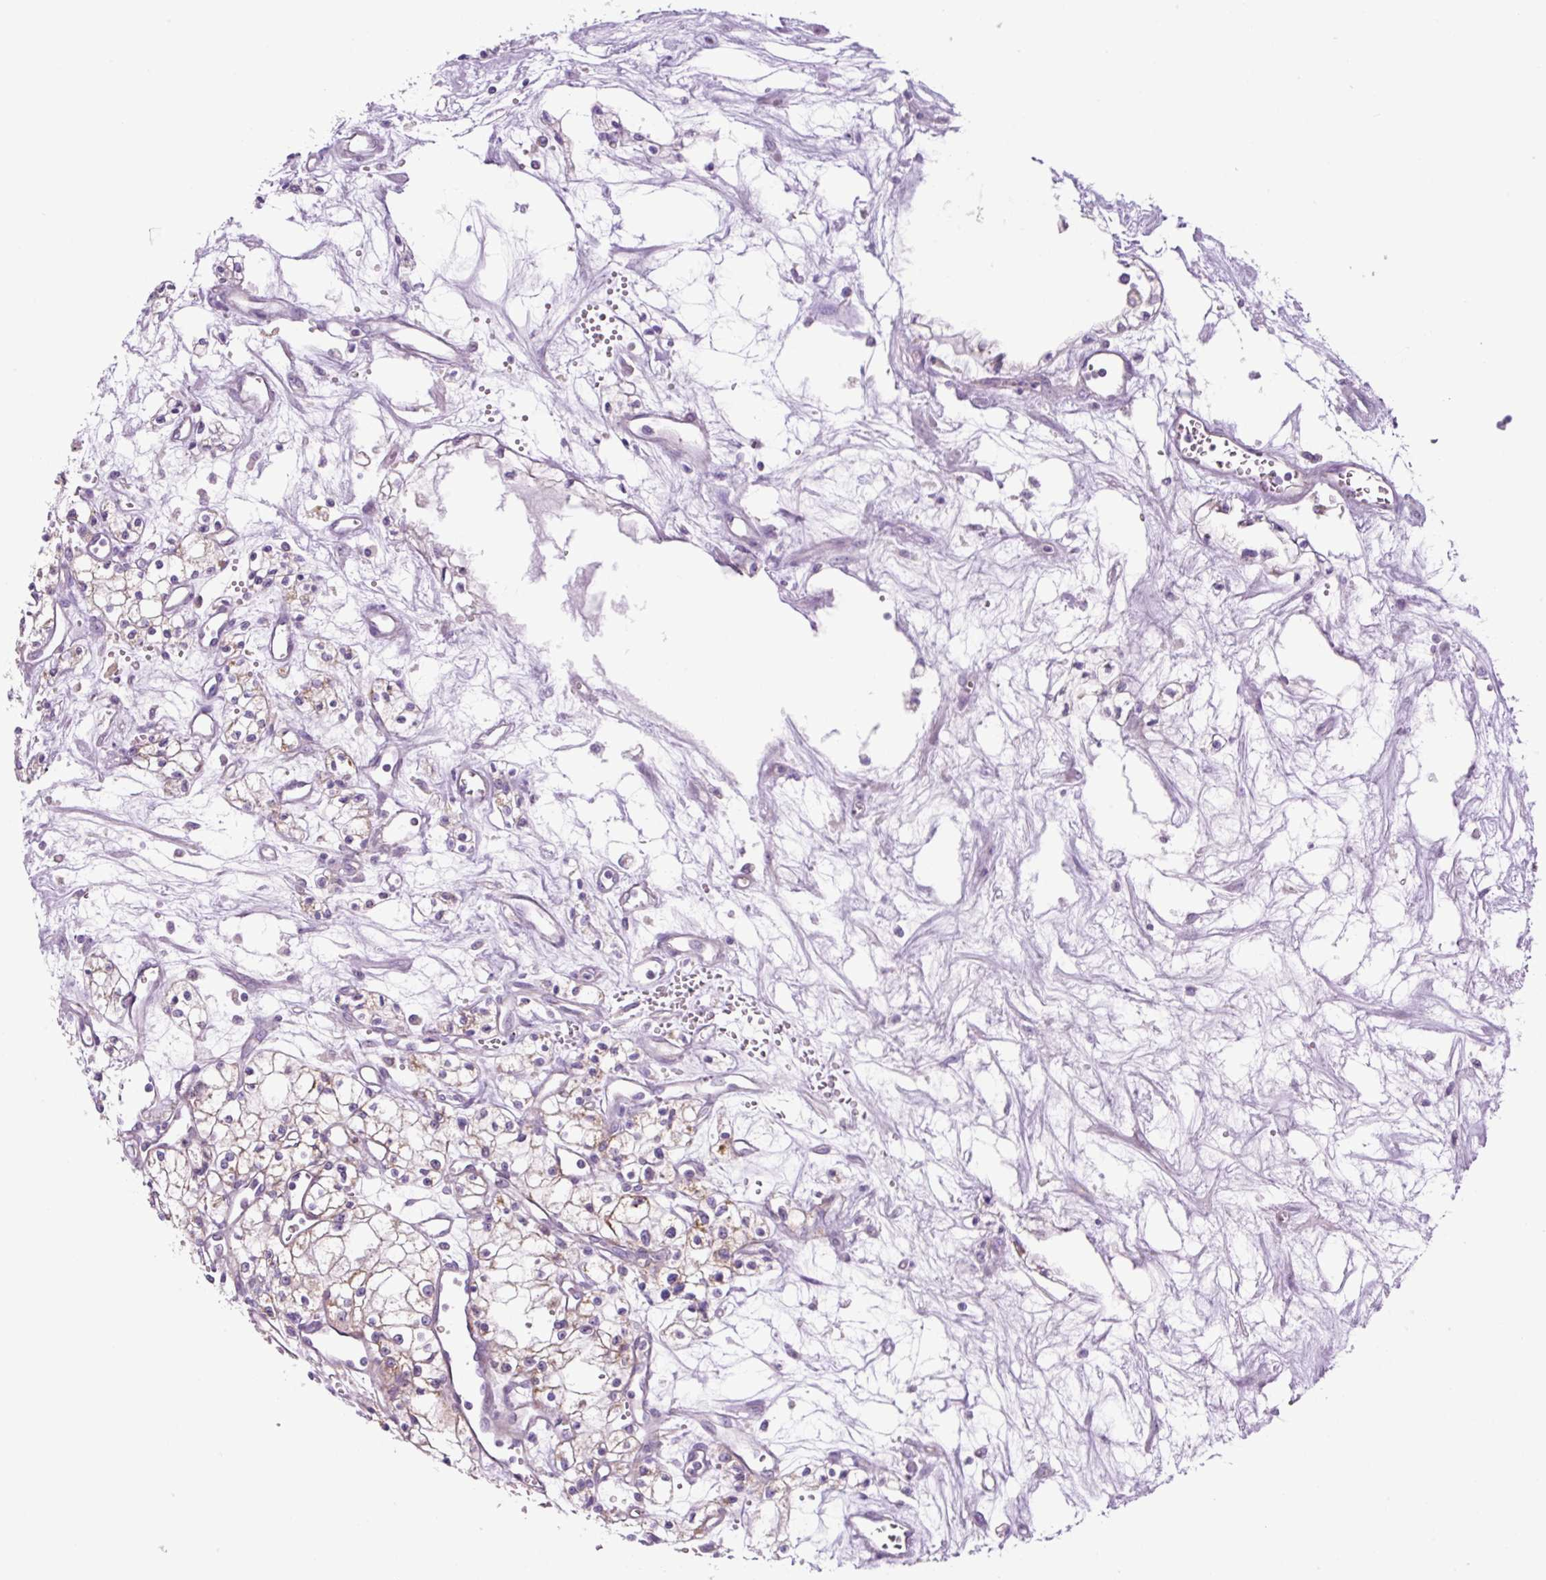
{"staining": {"intensity": "moderate", "quantity": "25%-75%", "location": "cytoplasmic/membranous"}, "tissue": "renal cancer", "cell_type": "Tumor cells", "image_type": "cancer", "snomed": [{"axis": "morphology", "description": "Adenocarcinoma, NOS"}, {"axis": "topography", "description": "Kidney"}], "caption": "Protein staining displays moderate cytoplasmic/membranous expression in about 25%-75% of tumor cells in renal cancer (adenocarcinoma).", "gene": "OGDHL", "patient": {"sex": "male", "age": 59}}